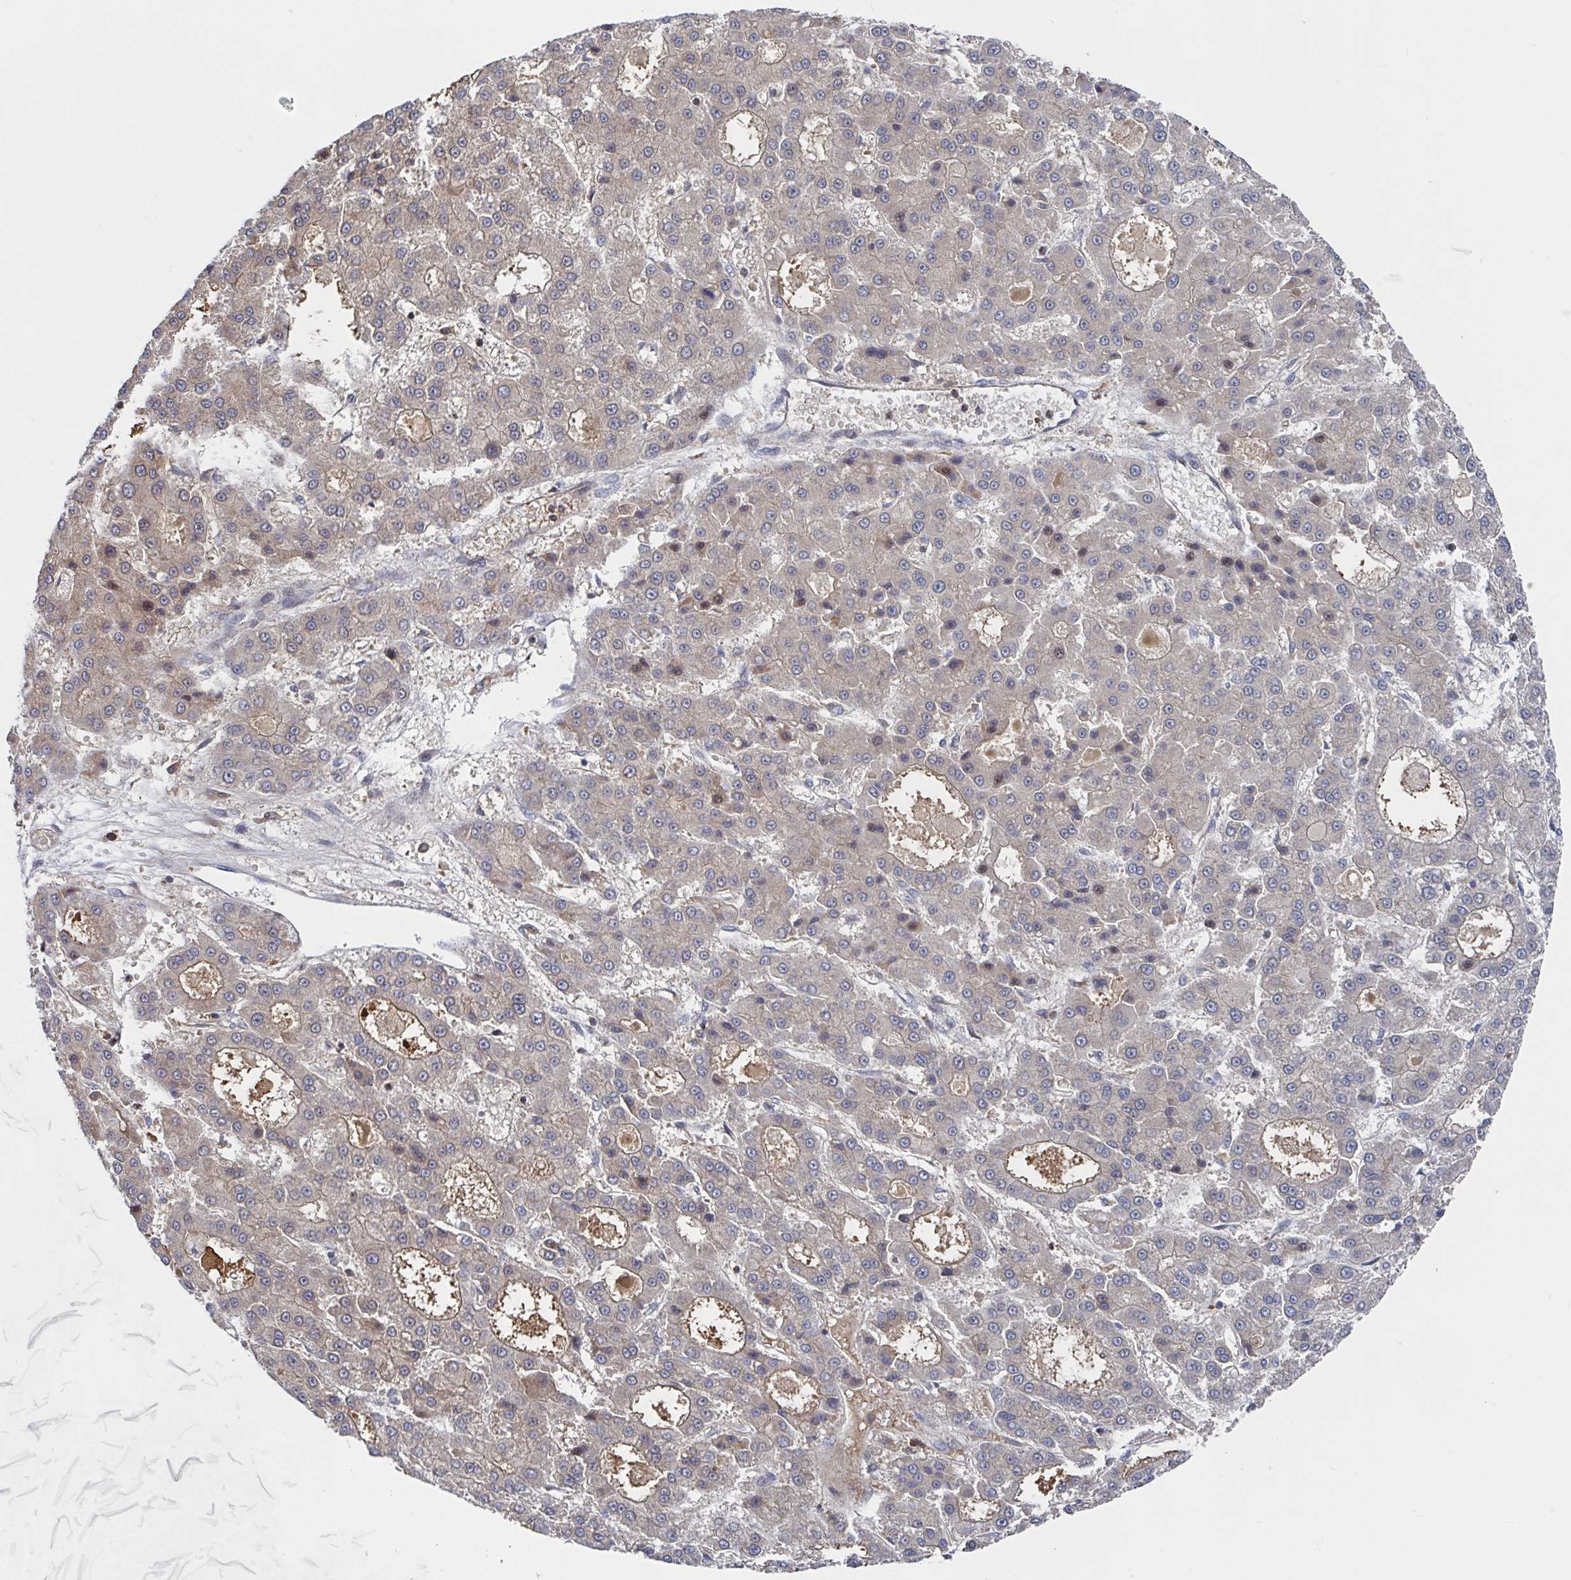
{"staining": {"intensity": "weak", "quantity": "25%-75%", "location": "cytoplasmic/membranous"}, "tissue": "liver cancer", "cell_type": "Tumor cells", "image_type": "cancer", "snomed": [{"axis": "morphology", "description": "Carcinoma, Hepatocellular, NOS"}, {"axis": "topography", "description": "Liver"}], "caption": "Human liver cancer (hepatocellular carcinoma) stained with a protein marker displays weak staining in tumor cells.", "gene": "DHRS12", "patient": {"sex": "male", "age": 70}}